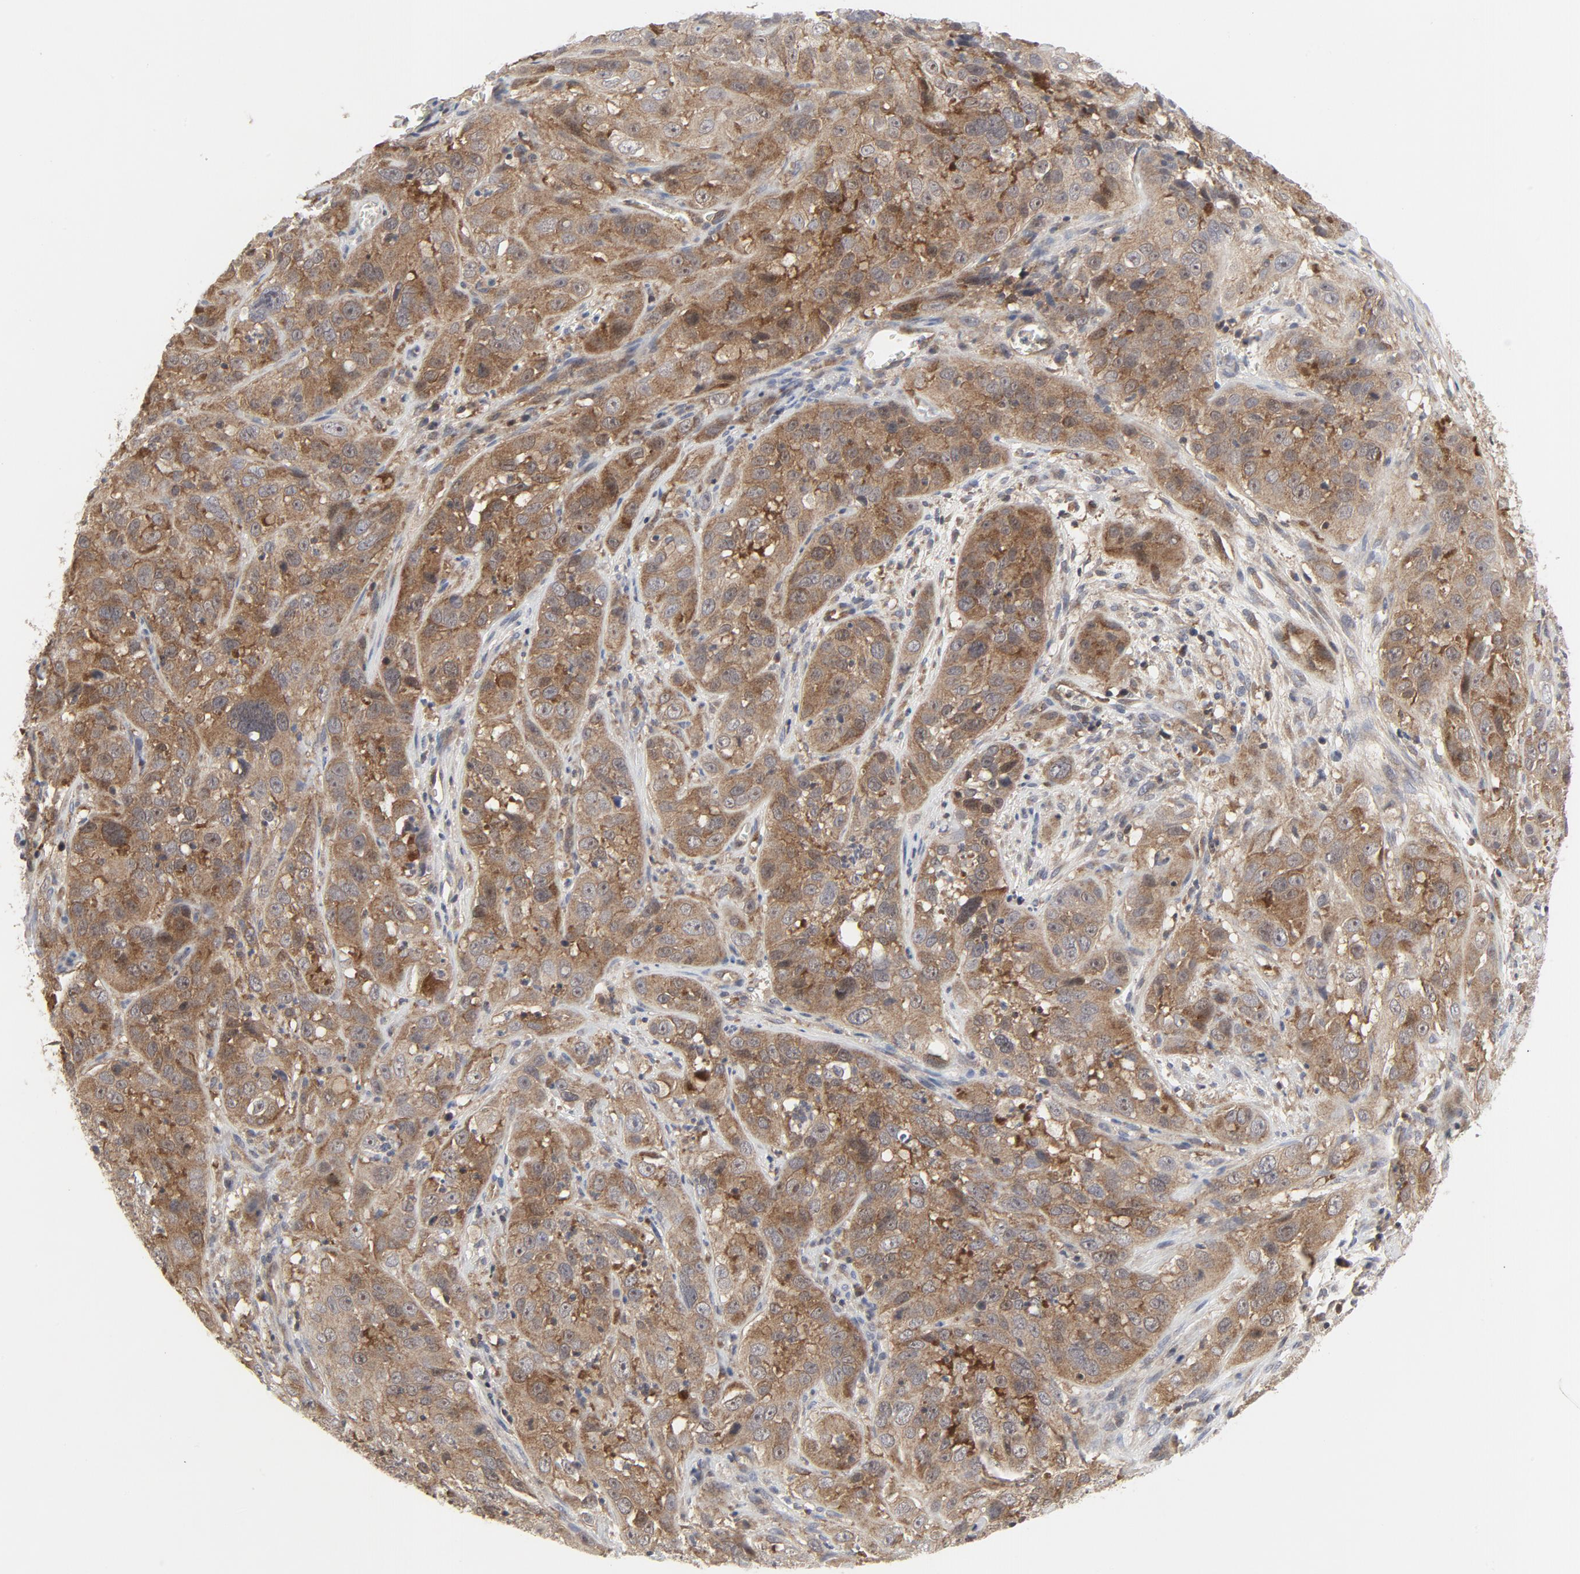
{"staining": {"intensity": "moderate", "quantity": ">75%", "location": "cytoplasmic/membranous,nuclear"}, "tissue": "cervical cancer", "cell_type": "Tumor cells", "image_type": "cancer", "snomed": [{"axis": "morphology", "description": "Squamous cell carcinoma, NOS"}, {"axis": "topography", "description": "Cervix"}], "caption": "Cervical cancer stained for a protein (brown) displays moderate cytoplasmic/membranous and nuclear positive staining in approximately >75% of tumor cells.", "gene": "MAP2K7", "patient": {"sex": "female", "age": 32}}